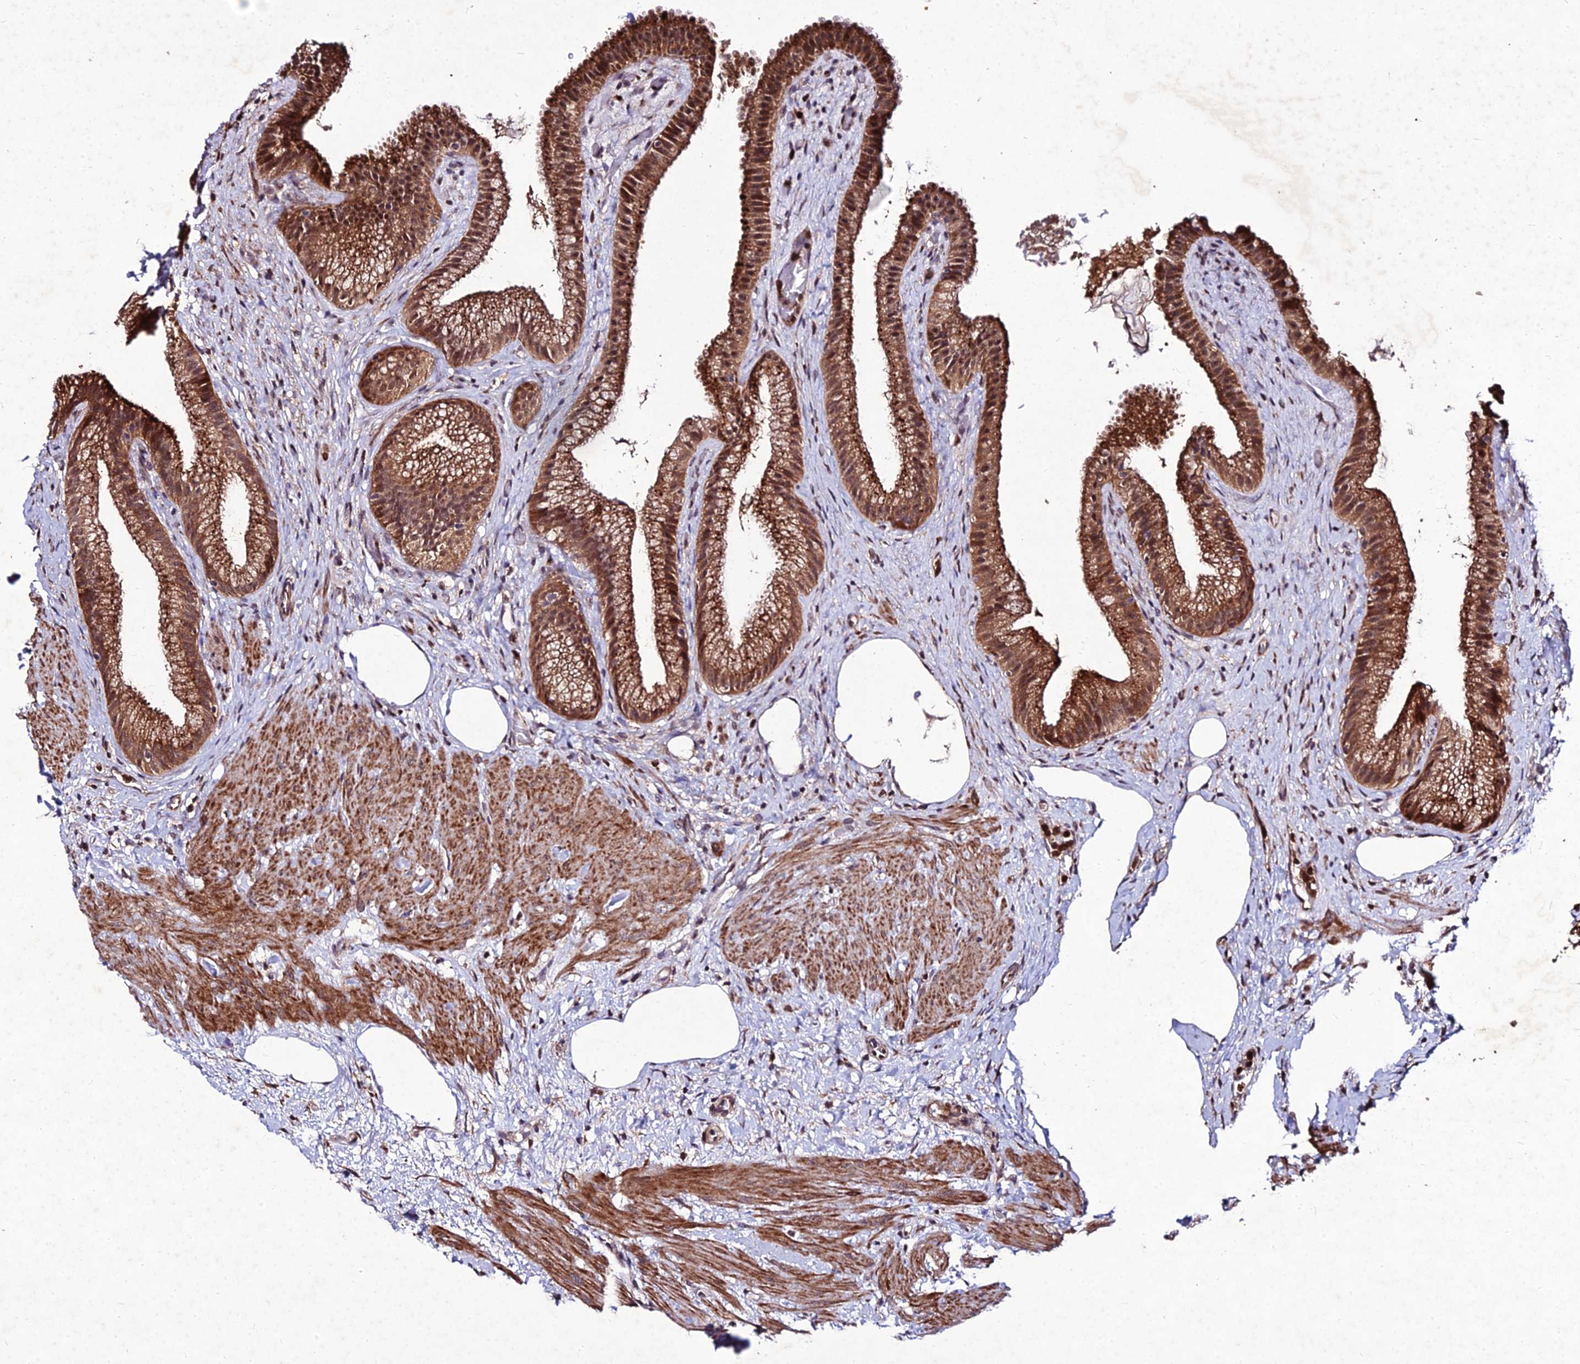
{"staining": {"intensity": "strong", "quantity": ">75%", "location": "cytoplasmic/membranous,nuclear"}, "tissue": "gallbladder", "cell_type": "Glandular cells", "image_type": "normal", "snomed": [{"axis": "morphology", "description": "Normal tissue, NOS"}, {"axis": "morphology", "description": "Inflammation, NOS"}, {"axis": "topography", "description": "Gallbladder"}], "caption": "IHC of normal gallbladder displays high levels of strong cytoplasmic/membranous,nuclear expression in about >75% of glandular cells.", "gene": "ZNF766", "patient": {"sex": "male", "age": 51}}